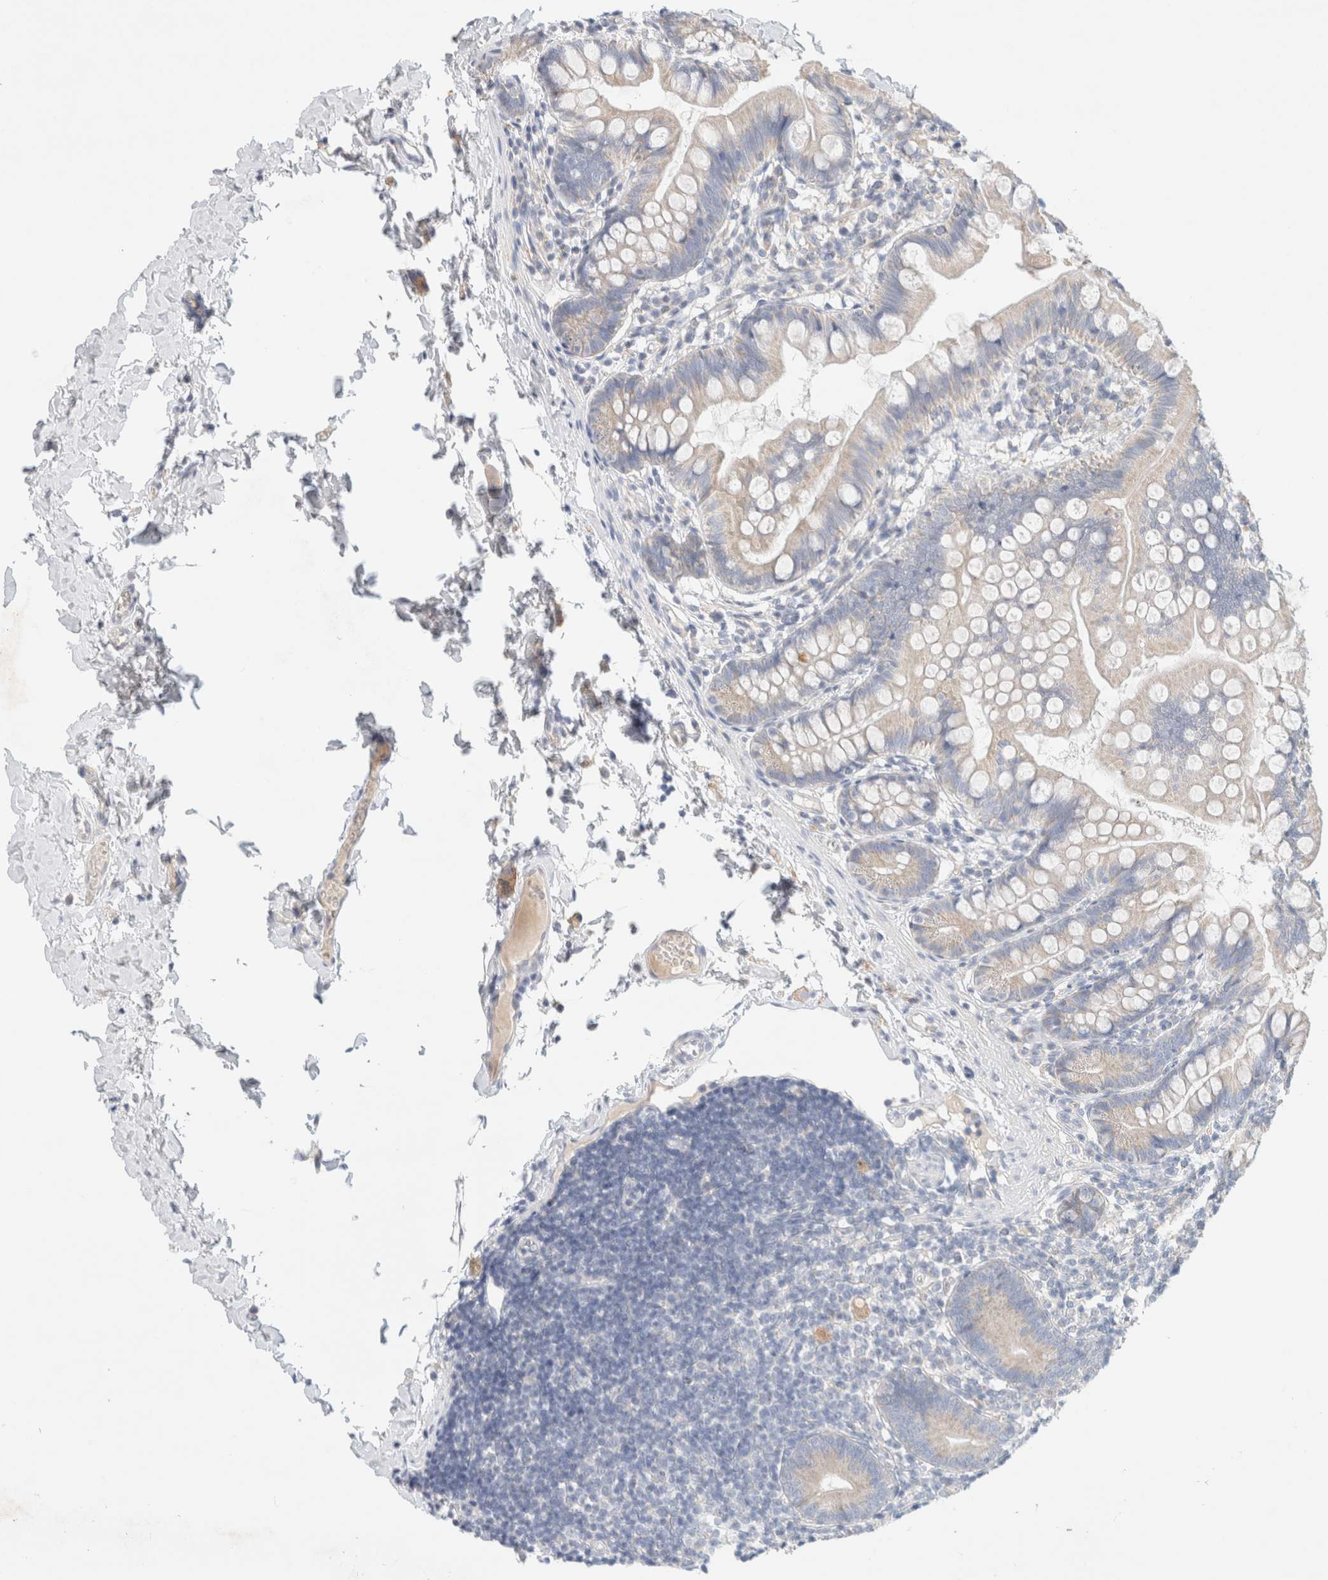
{"staining": {"intensity": "weak", "quantity": ">75%", "location": "cytoplasmic/membranous"}, "tissue": "small intestine", "cell_type": "Glandular cells", "image_type": "normal", "snomed": [{"axis": "morphology", "description": "Normal tissue, NOS"}, {"axis": "topography", "description": "Small intestine"}], "caption": "Immunohistochemistry (DAB (3,3'-diaminobenzidine)) staining of unremarkable small intestine reveals weak cytoplasmic/membranous protein expression in about >75% of glandular cells. Using DAB (brown) and hematoxylin (blue) stains, captured at high magnification using brightfield microscopy.", "gene": "HEXD", "patient": {"sex": "male", "age": 7}}